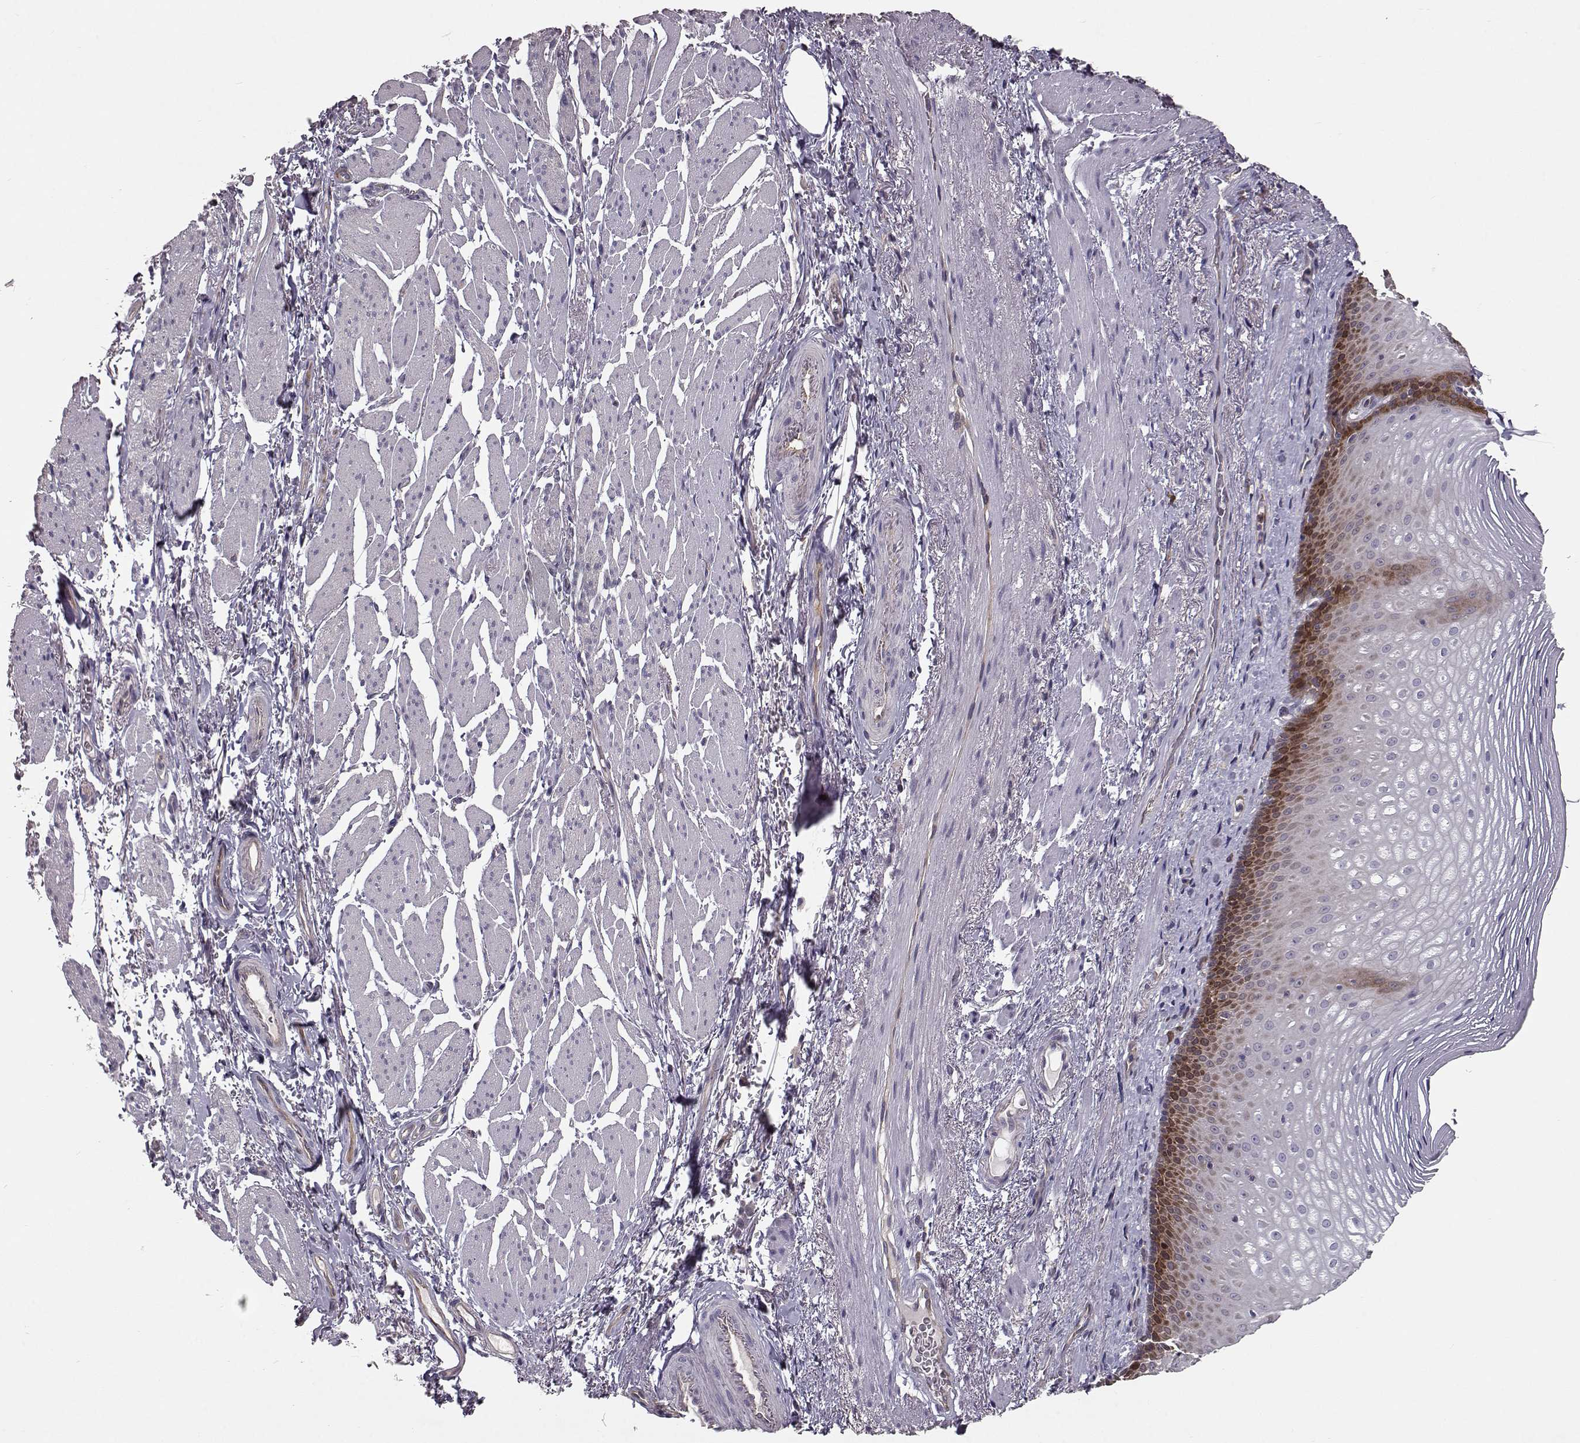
{"staining": {"intensity": "strong", "quantity": "<25%", "location": "cytoplasmic/membranous,nuclear"}, "tissue": "esophagus", "cell_type": "Squamous epithelial cells", "image_type": "normal", "snomed": [{"axis": "morphology", "description": "Normal tissue, NOS"}, {"axis": "topography", "description": "Esophagus"}], "caption": "A medium amount of strong cytoplasmic/membranous,nuclear expression is seen in approximately <25% of squamous epithelial cells in benign esophagus. Using DAB (3,3'-diaminobenzidine) (brown) and hematoxylin (blue) stains, captured at high magnification using brightfield microscopy.", "gene": "RANBP1", "patient": {"sex": "male", "age": 76}}